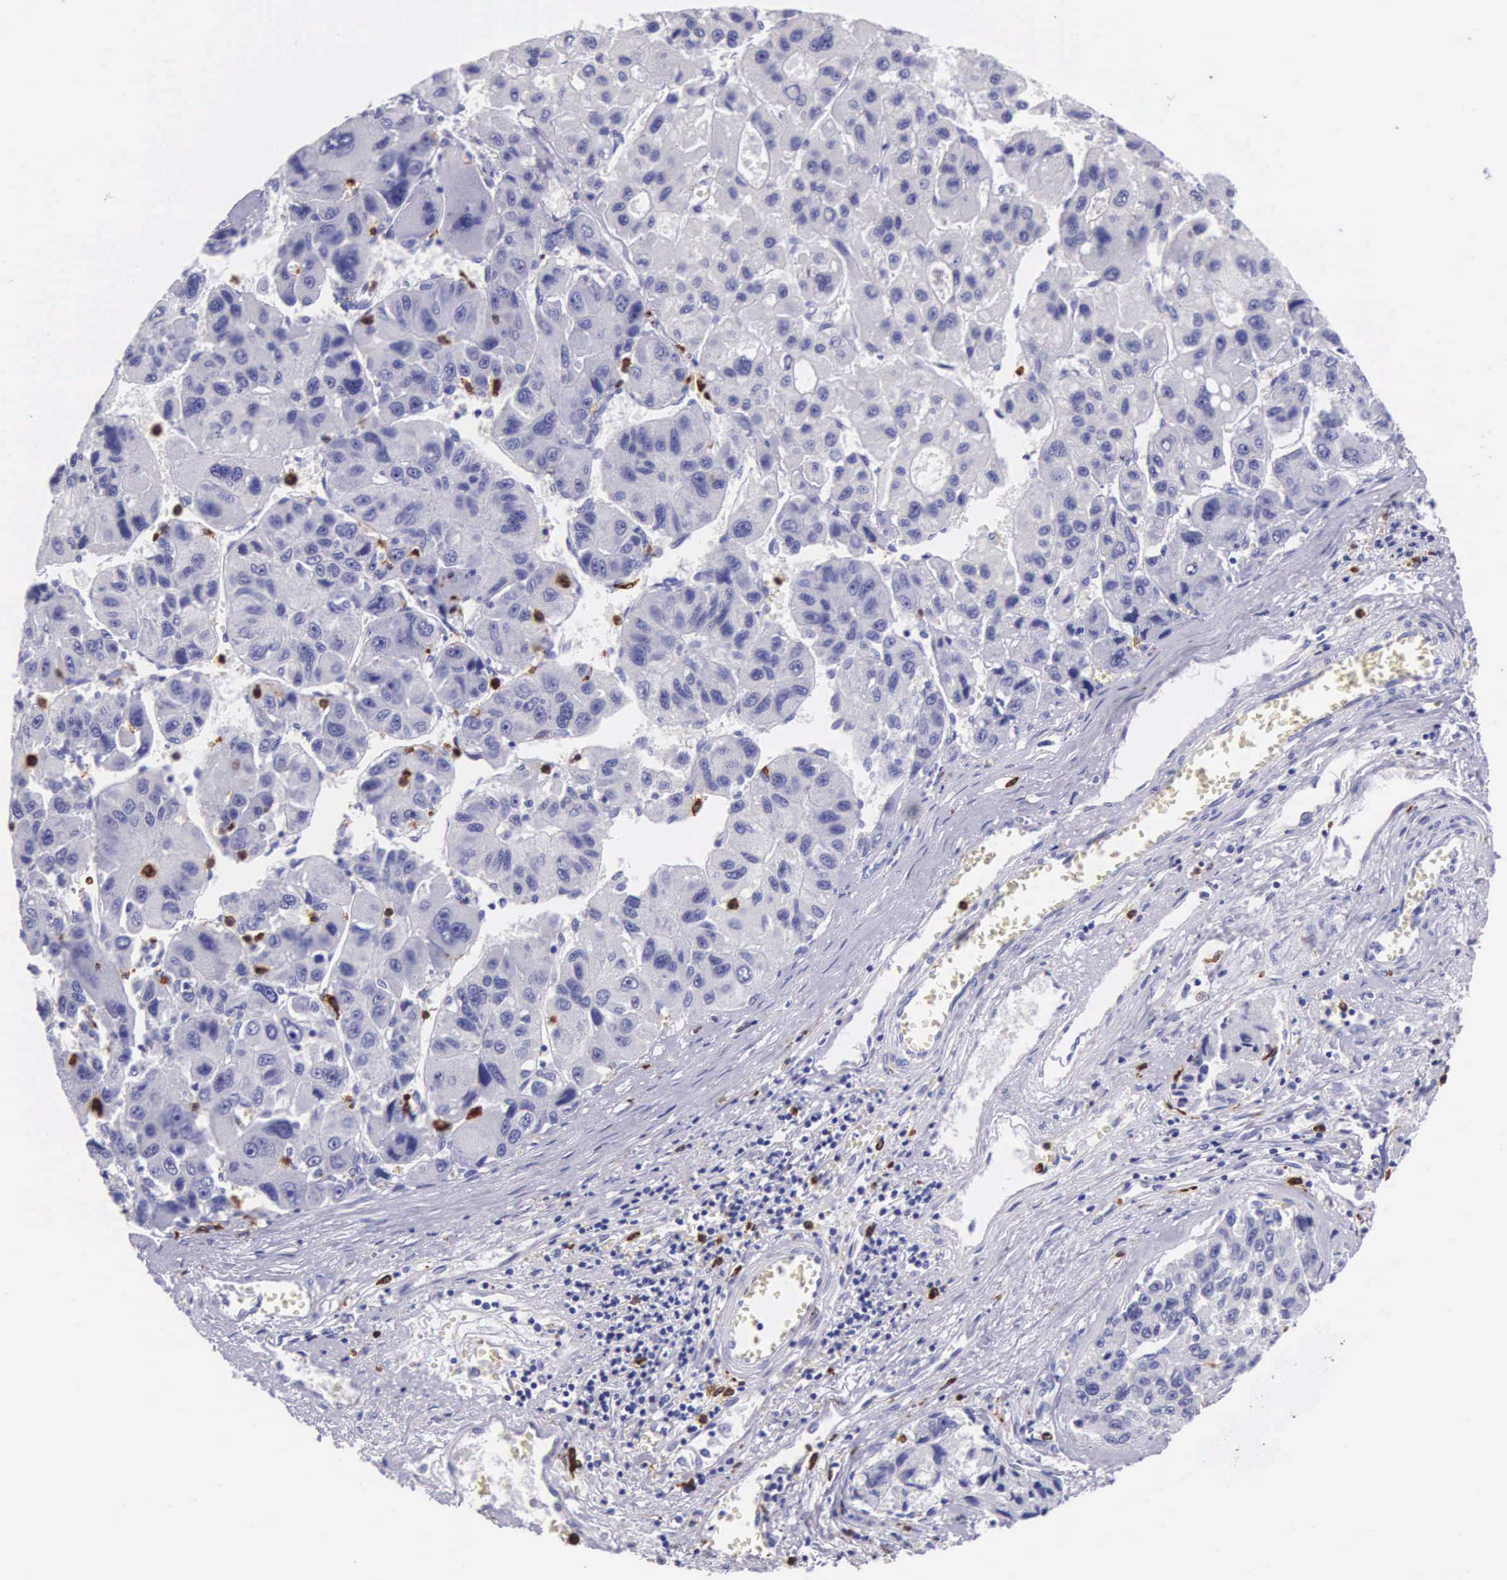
{"staining": {"intensity": "negative", "quantity": "none", "location": "none"}, "tissue": "liver cancer", "cell_type": "Tumor cells", "image_type": "cancer", "snomed": [{"axis": "morphology", "description": "Carcinoma, Hepatocellular, NOS"}, {"axis": "topography", "description": "Liver"}], "caption": "Photomicrograph shows no protein staining in tumor cells of liver cancer tissue.", "gene": "FCN1", "patient": {"sex": "male", "age": 64}}